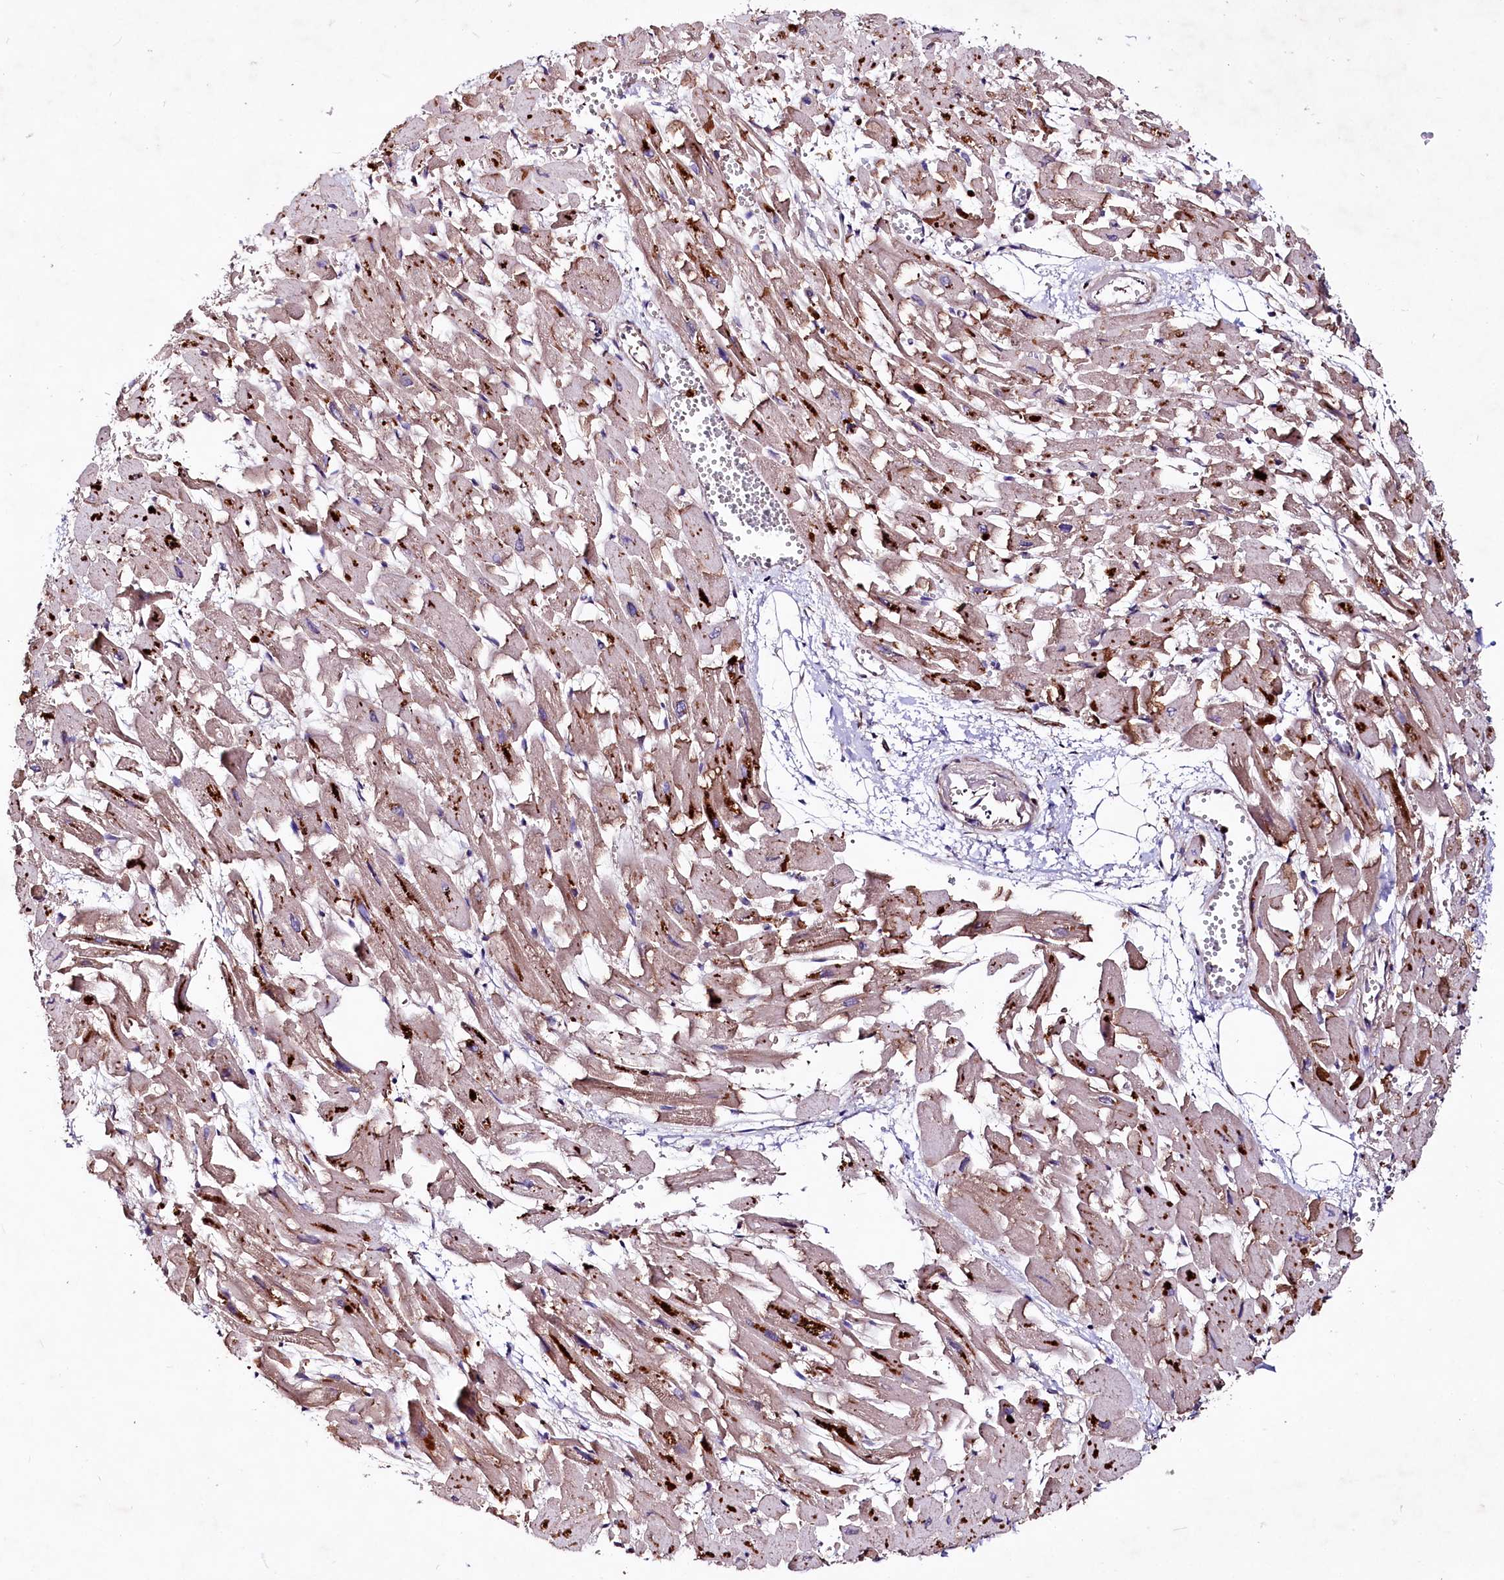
{"staining": {"intensity": "strong", "quantity": "25%-75%", "location": "cytoplasmic/membranous"}, "tissue": "heart muscle", "cell_type": "Cardiomyocytes", "image_type": "normal", "snomed": [{"axis": "morphology", "description": "Normal tissue, NOS"}, {"axis": "topography", "description": "Heart"}], "caption": "Brown immunohistochemical staining in normal heart muscle demonstrates strong cytoplasmic/membranous expression in about 25%-75% of cardiomyocytes. (Stains: DAB in brown, nuclei in blue, Microscopy: brightfield microscopy at high magnification).", "gene": "KLRB1", "patient": {"sex": "female", "age": 64}}